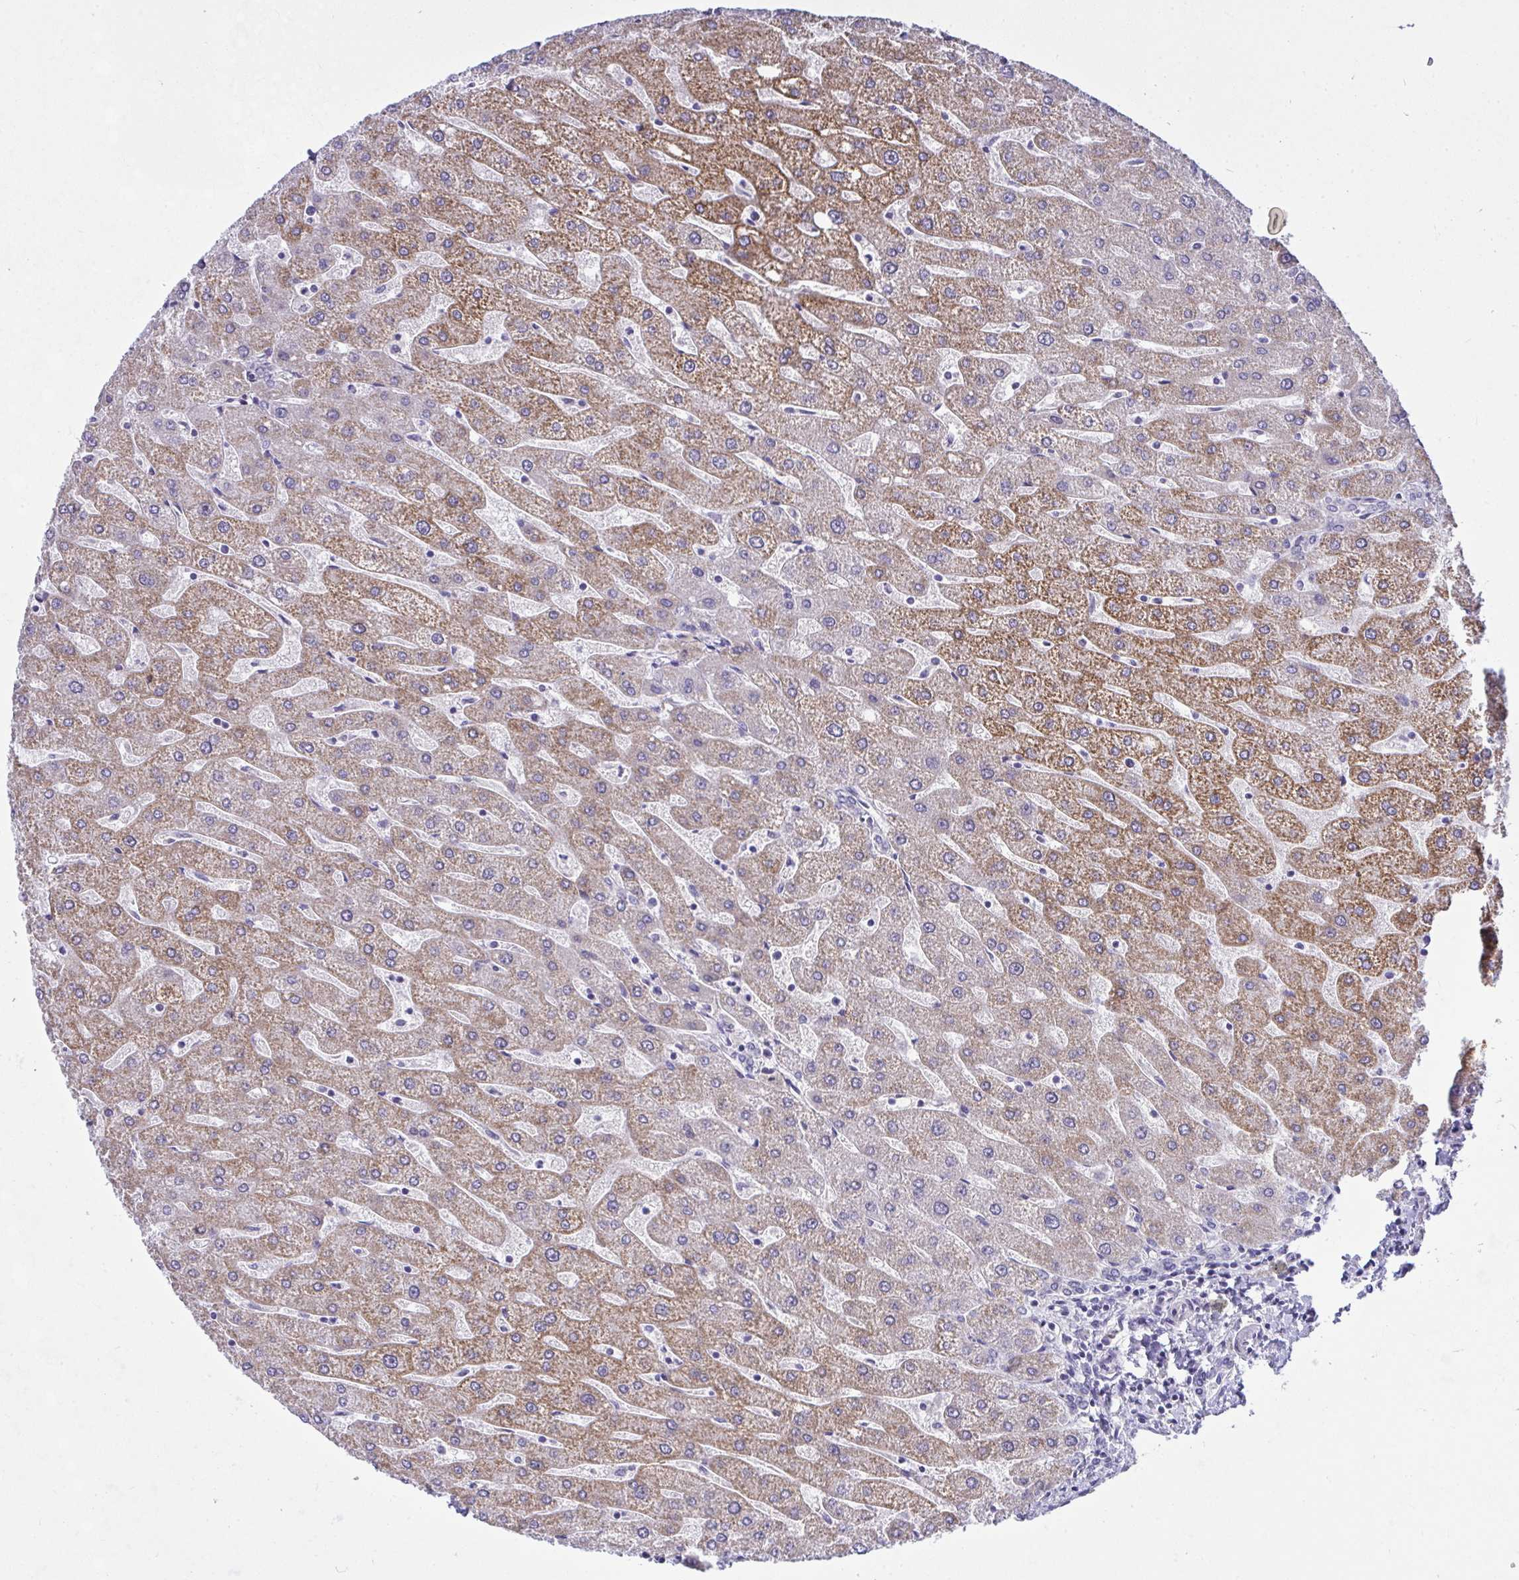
{"staining": {"intensity": "negative", "quantity": "none", "location": "none"}, "tissue": "liver", "cell_type": "Cholangiocytes", "image_type": "normal", "snomed": [{"axis": "morphology", "description": "Normal tissue, NOS"}, {"axis": "topography", "description": "Liver"}], "caption": "IHC image of normal liver: human liver stained with DAB (3,3'-diaminobenzidine) displays no significant protein positivity in cholangiocytes. (IHC, brightfield microscopy, high magnification).", "gene": "CEP63", "patient": {"sex": "male", "age": 67}}